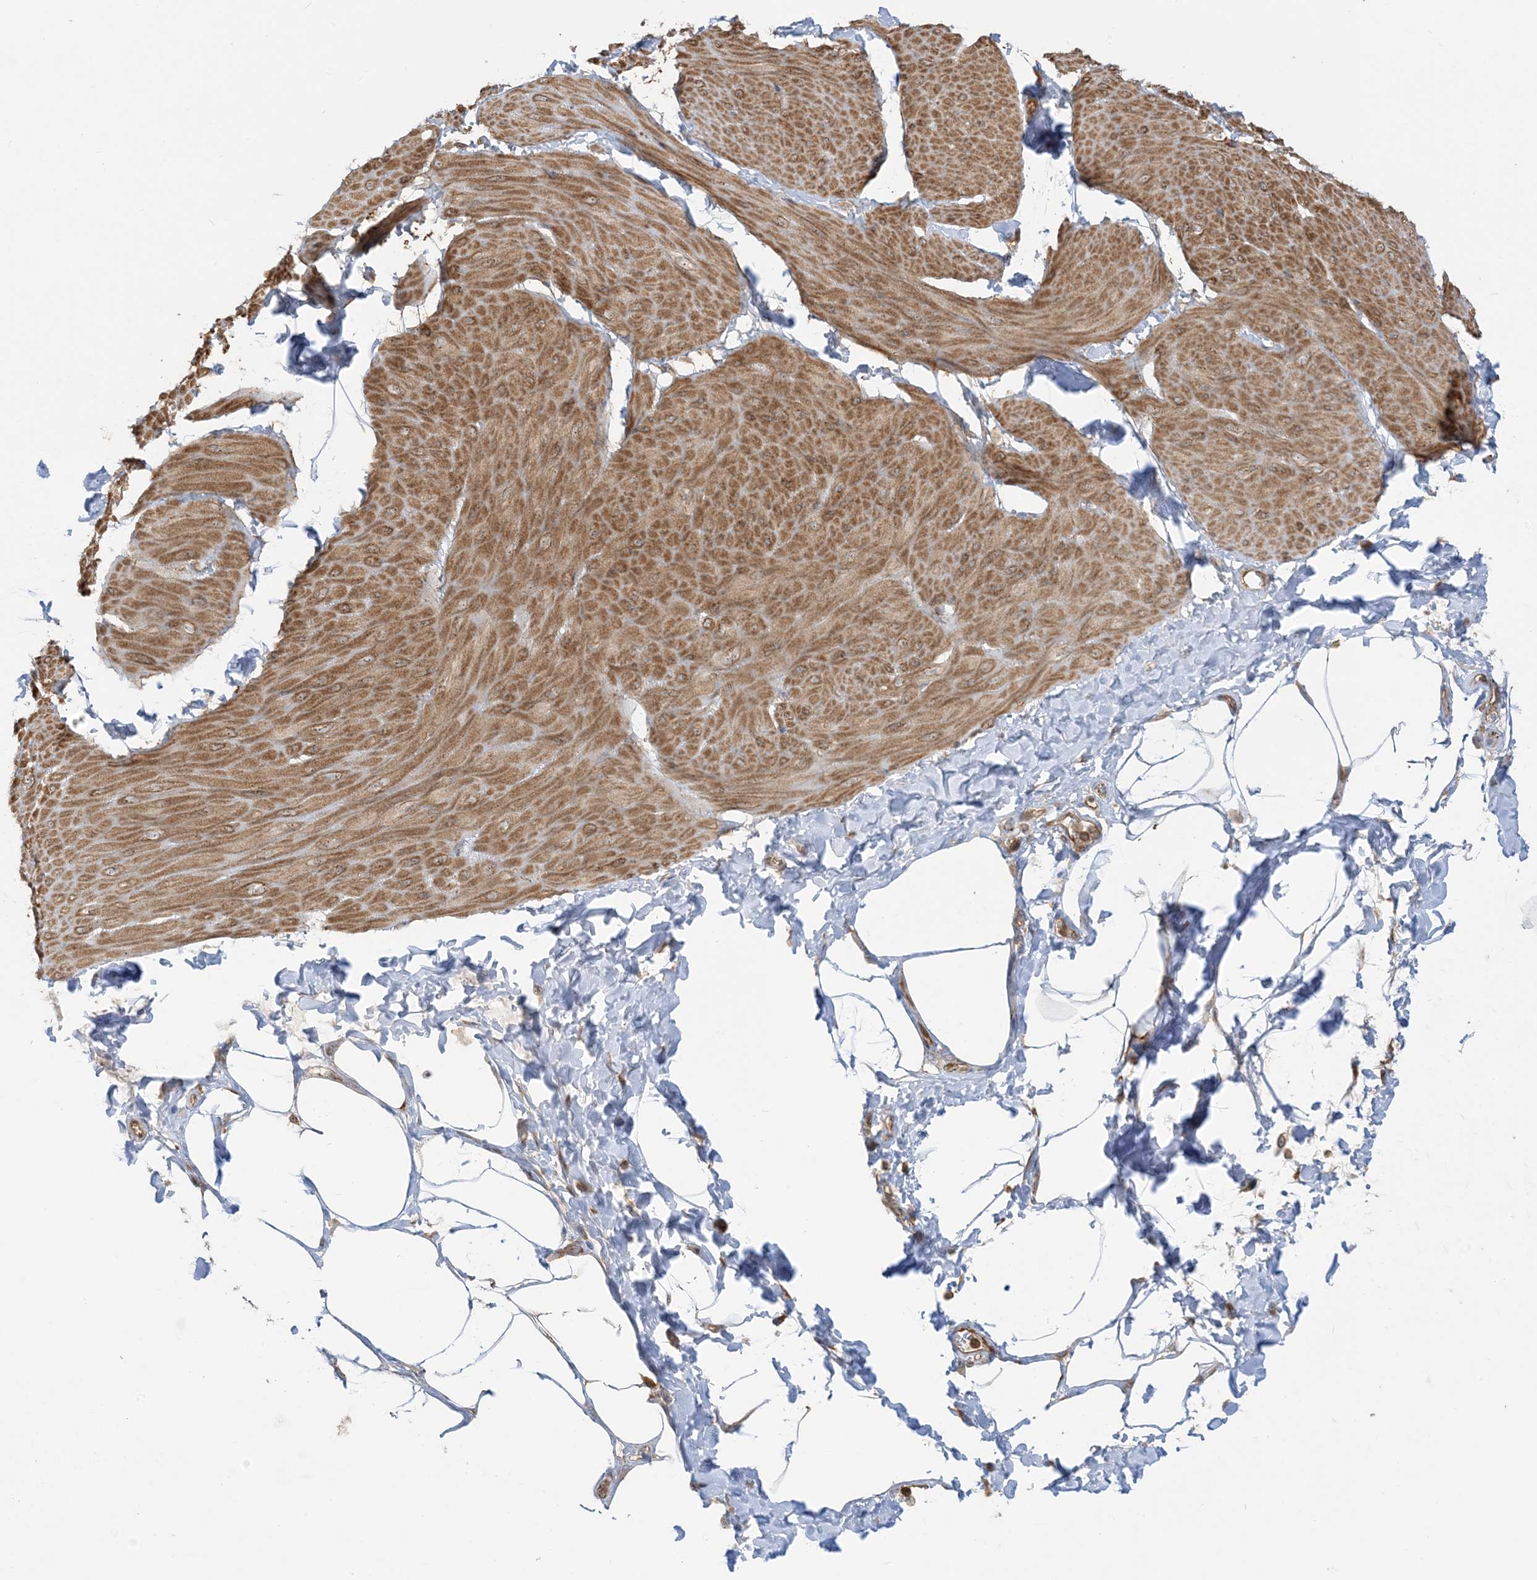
{"staining": {"intensity": "moderate", "quantity": ">75%", "location": "cytoplasmic/membranous"}, "tissue": "smooth muscle", "cell_type": "Smooth muscle cells", "image_type": "normal", "snomed": [{"axis": "morphology", "description": "Urothelial carcinoma, High grade"}, {"axis": "topography", "description": "Urinary bladder"}], "caption": "Moderate cytoplasmic/membranous expression is seen in approximately >75% of smooth muscle cells in normal smooth muscle. (IHC, brightfield microscopy, high magnification).", "gene": "SRP72", "patient": {"sex": "male", "age": 46}}